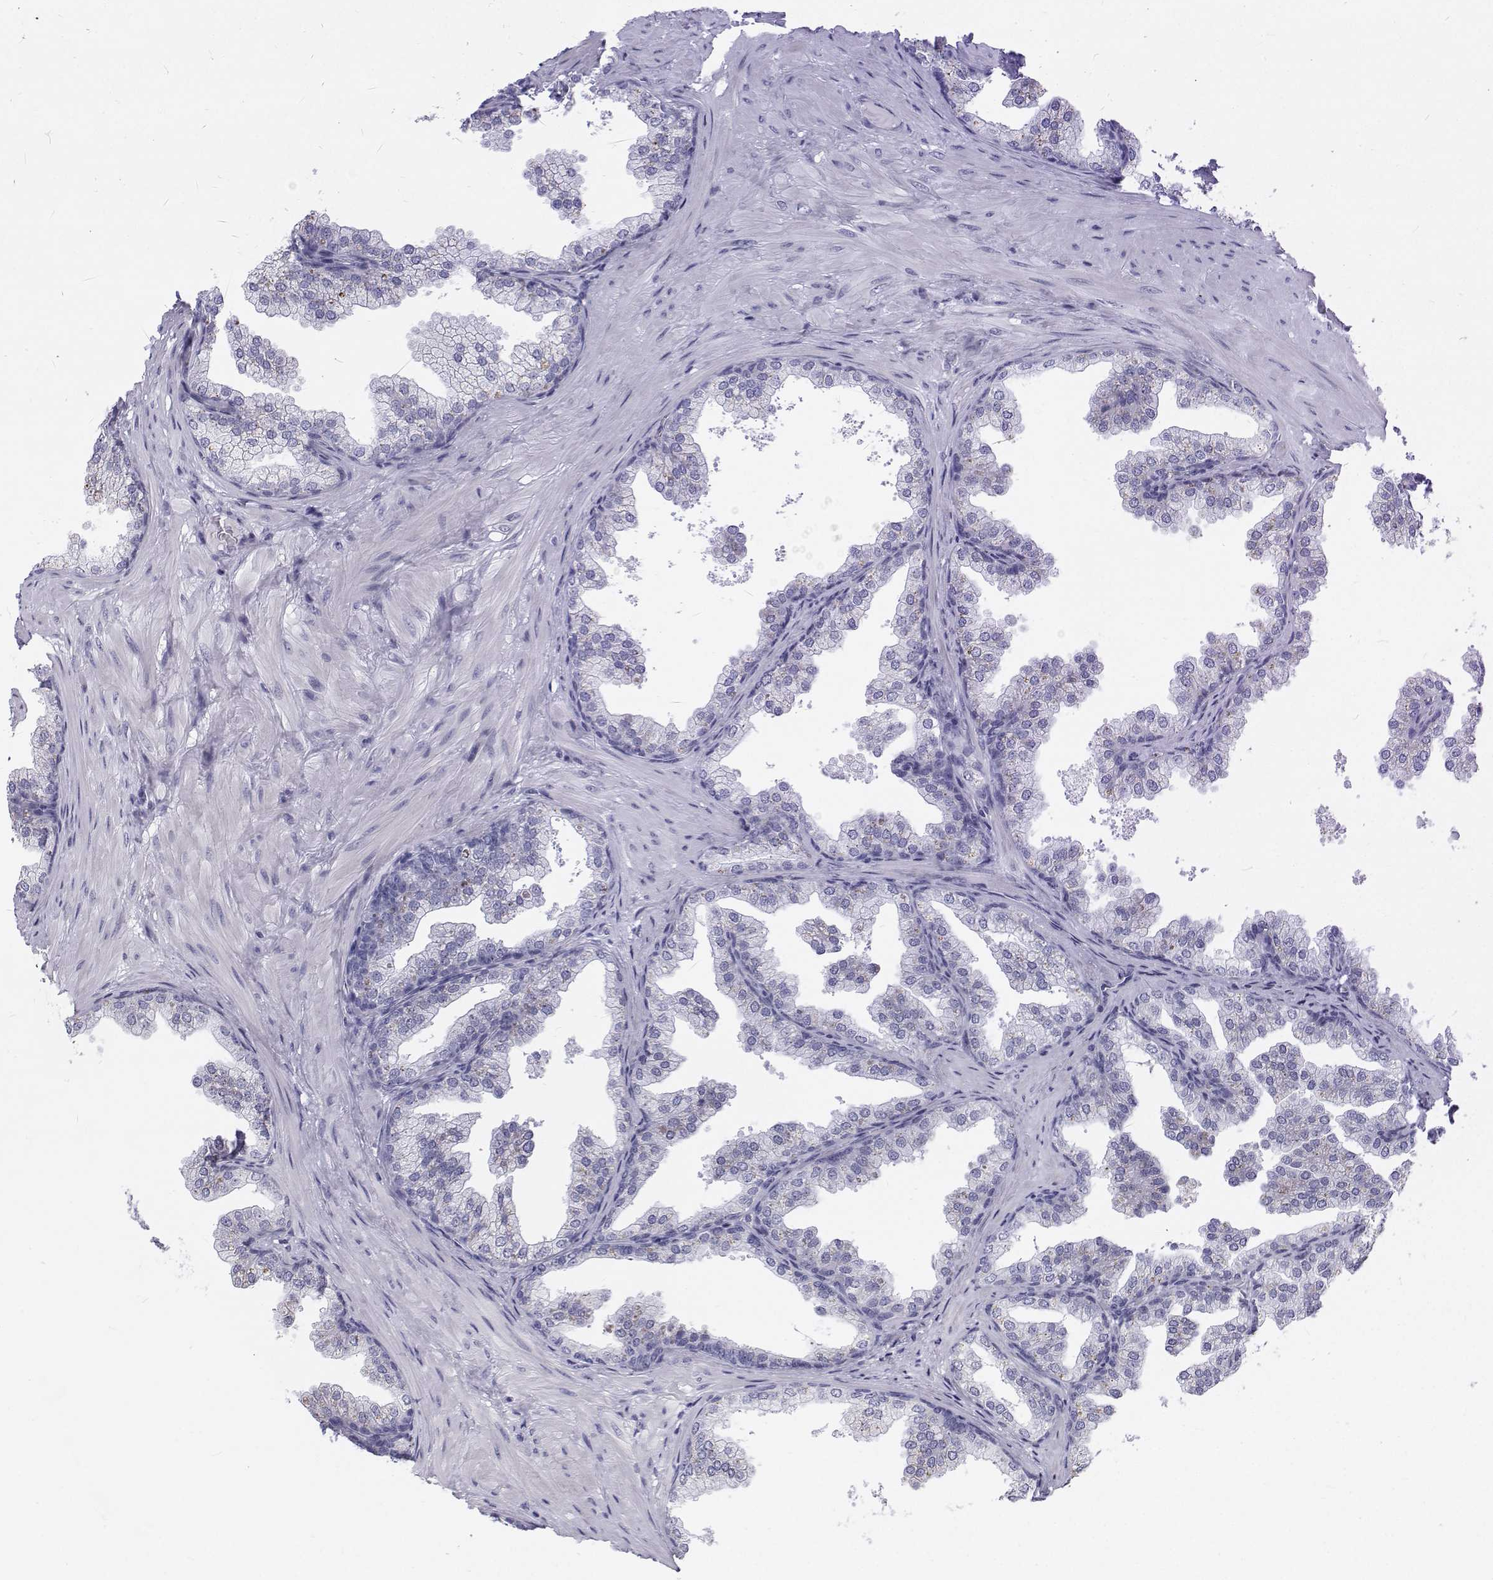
{"staining": {"intensity": "negative", "quantity": "none", "location": "none"}, "tissue": "prostate", "cell_type": "Glandular cells", "image_type": "normal", "snomed": [{"axis": "morphology", "description": "Normal tissue, NOS"}, {"axis": "topography", "description": "Prostate"}], "caption": "Immunohistochemistry (IHC) histopathology image of unremarkable human prostate stained for a protein (brown), which displays no staining in glandular cells.", "gene": "NCR2", "patient": {"sex": "male", "age": 37}}